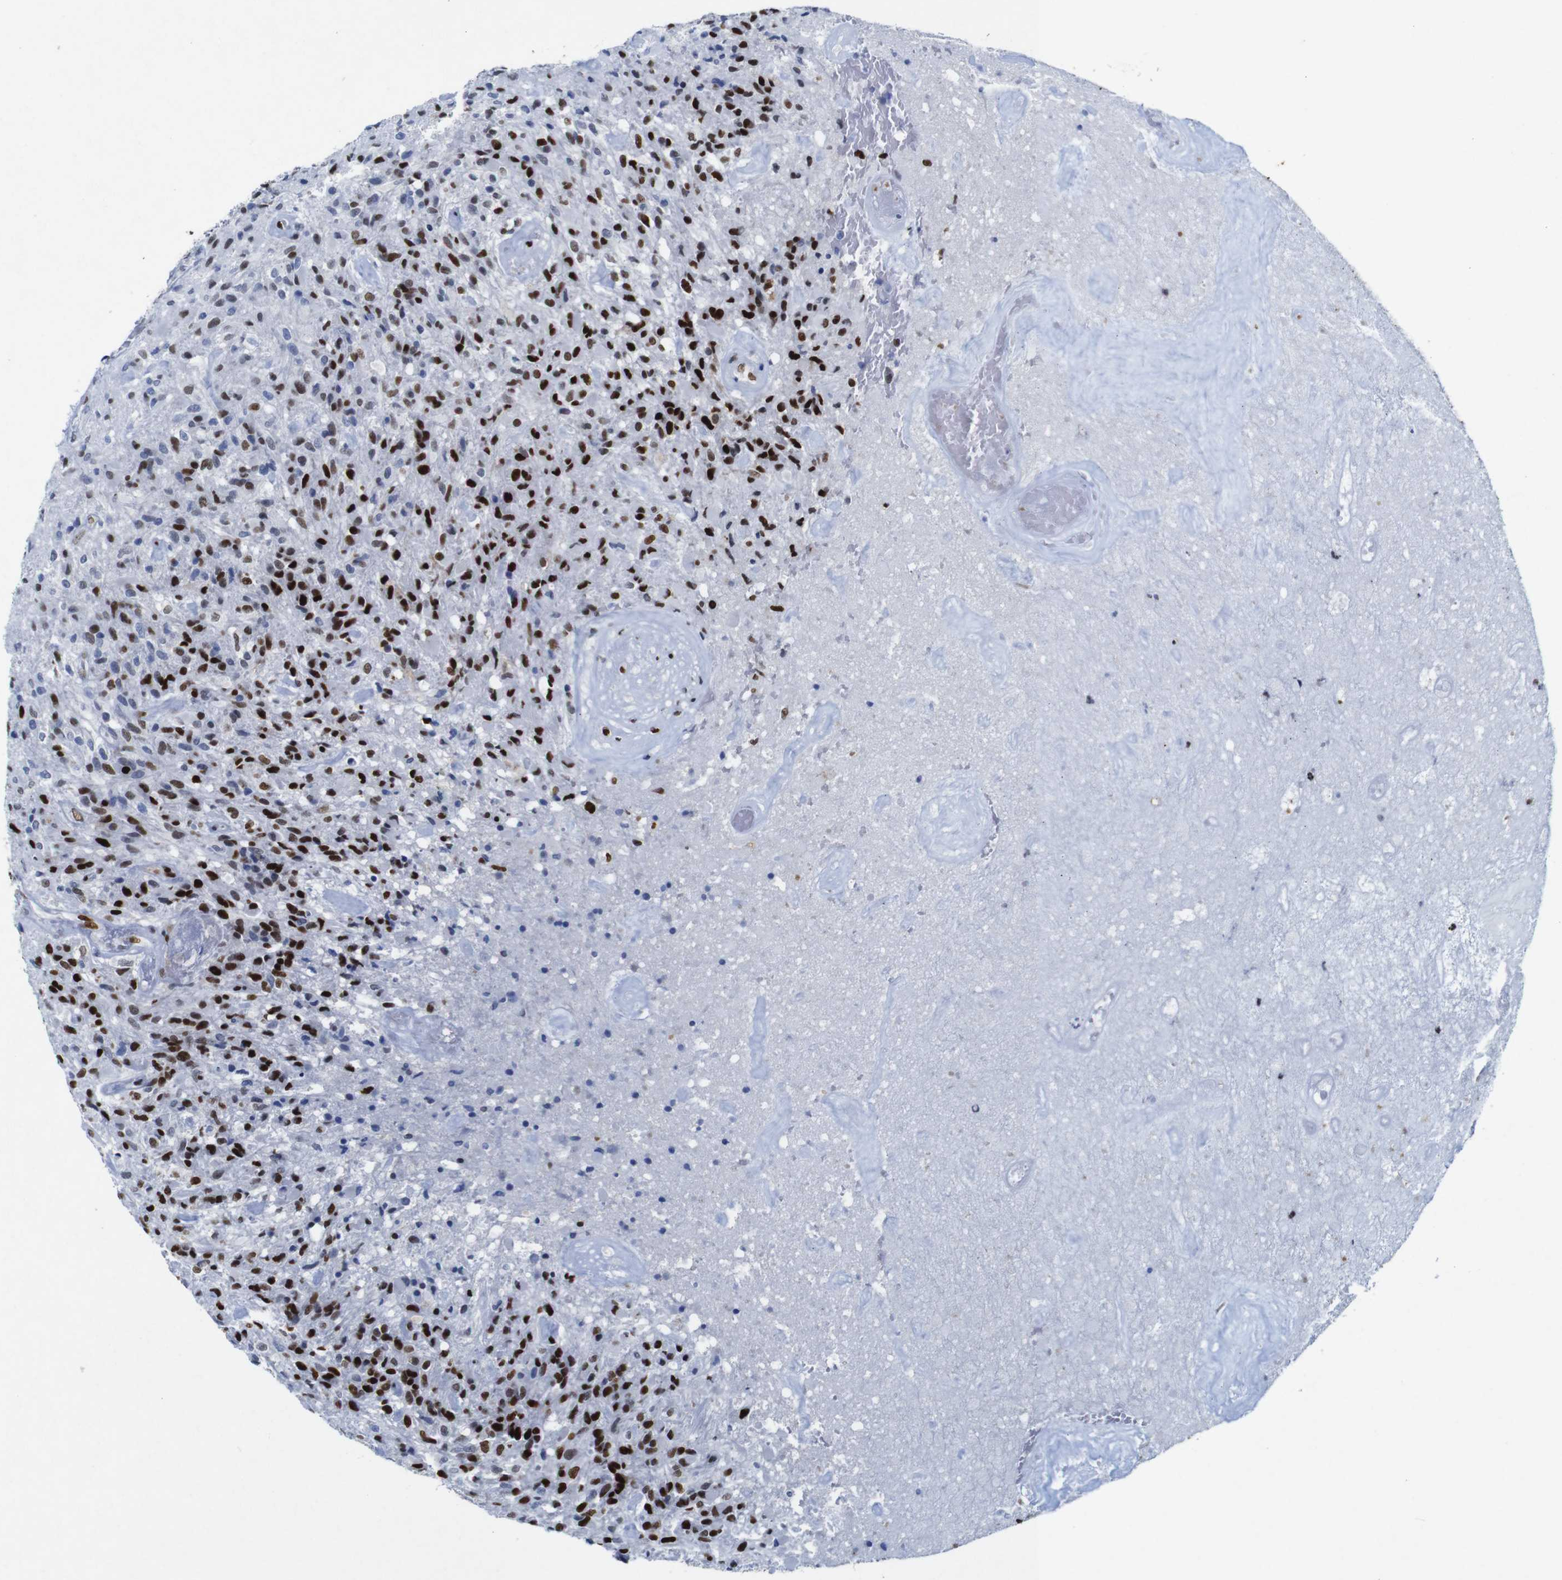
{"staining": {"intensity": "strong", "quantity": "25%-75%", "location": "nuclear"}, "tissue": "glioma", "cell_type": "Tumor cells", "image_type": "cancer", "snomed": [{"axis": "morphology", "description": "Glioma, malignant, High grade"}, {"axis": "topography", "description": "Brain"}], "caption": "Immunohistochemical staining of glioma reveals high levels of strong nuclear protein expression in about 25%-75% of tumor cells. The staining is performed using DAB (3,3'-diaminobenzidine) brown chromogen to label protein expression. The nuclei are counter-stained blue using hematoxylin.", "gene": "FOSL2", "patient": {"sex": "male", "age": 71}}